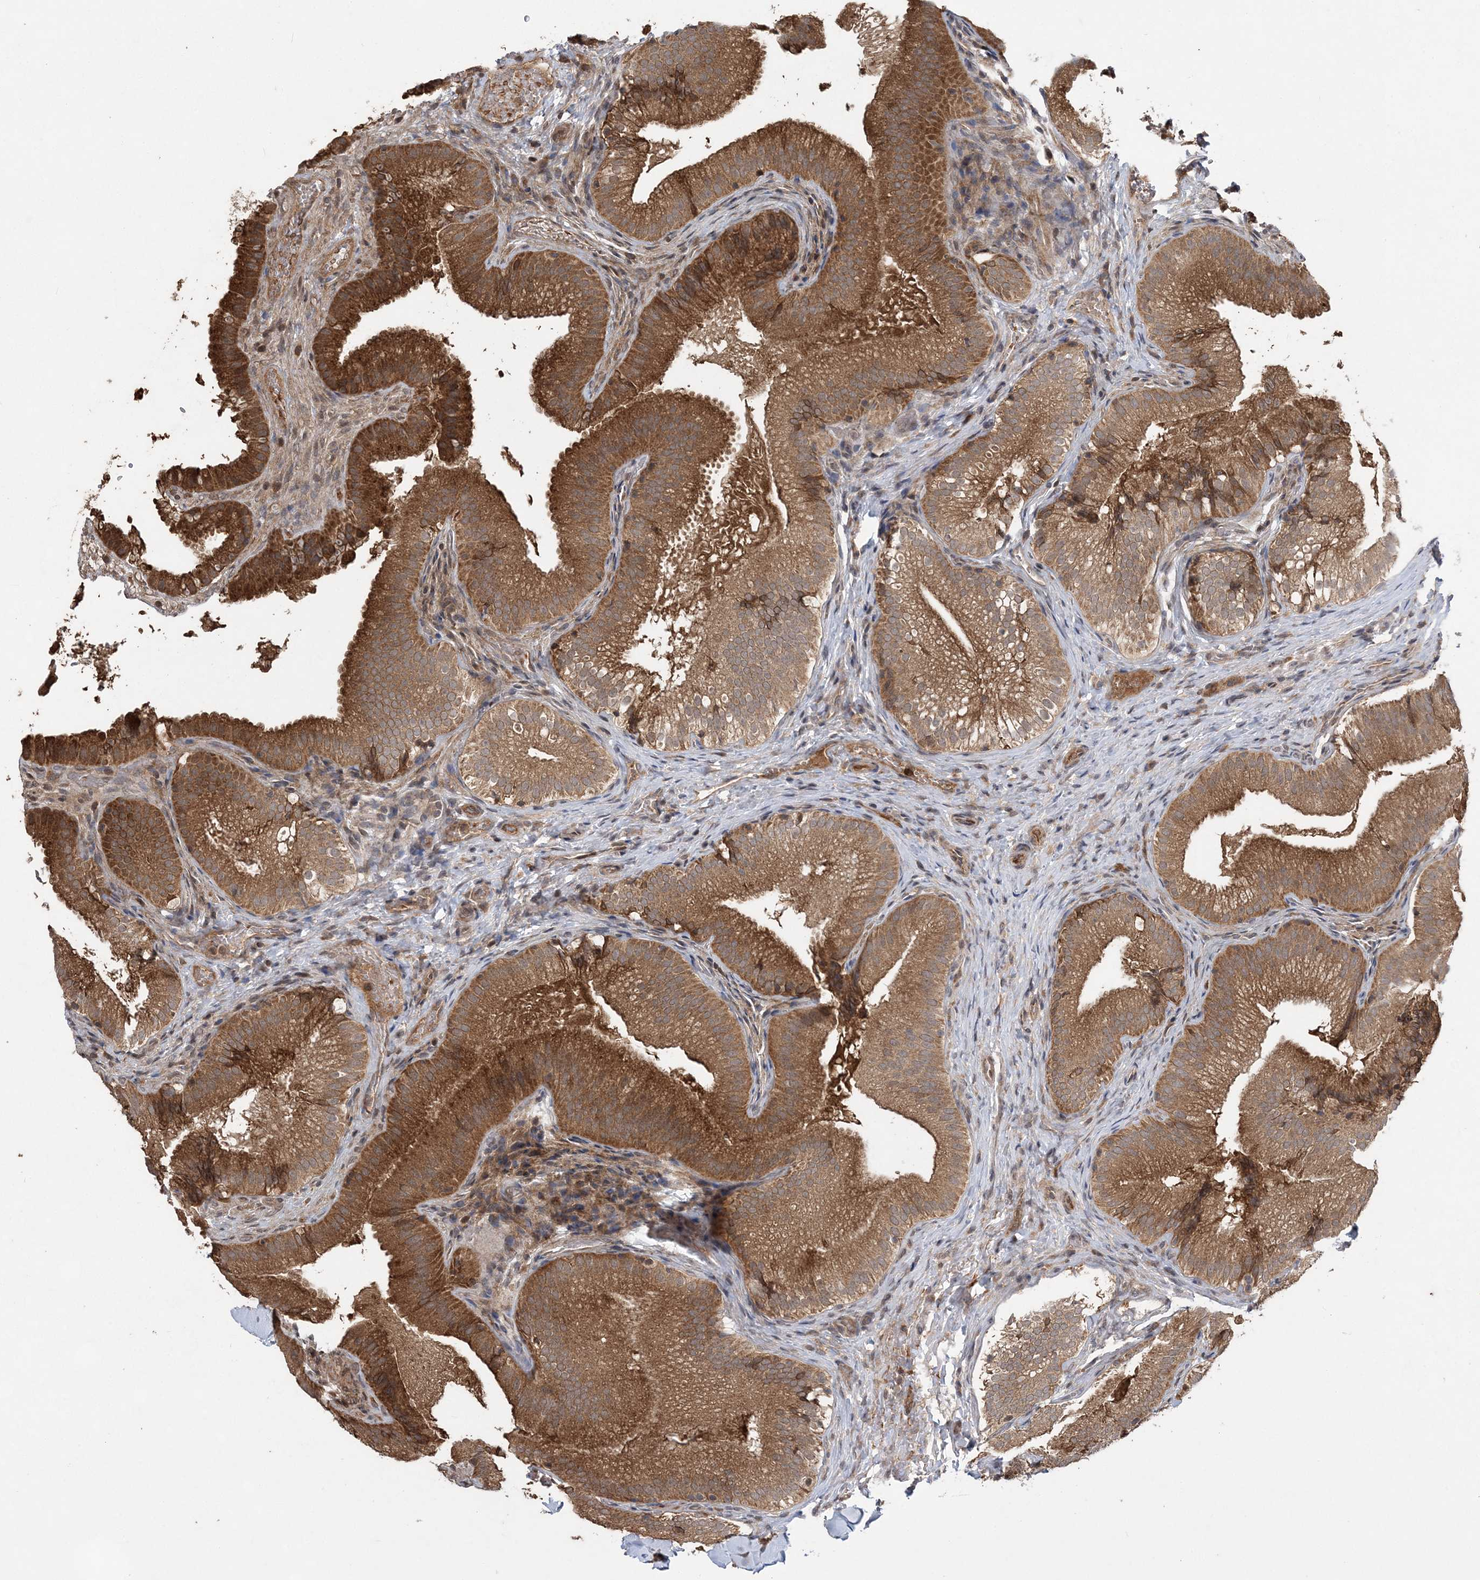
{"staining": {"intensity": "strong", "quantity": ">75%", "location": "cytoplasmic/membranous"}, "tissue": "gallbladder", "cell_type": "Glandular cells", "image_type": "normal", "snomed": [{"axis": "morphology", "description": "Normal tissue, NOS"}, {"axis": "topography", "description": "Gallbladder"}], "caption": "DAB (3,3'-diaminobenzidine) immunohistochemical staining of benign human gallbladder demonstrates strong cytoplasmic/membranous protein staining in approximately >75% of glandular cells.", "gene": "HMGCS1", "patient": {"sex": "female", "age": 30}}